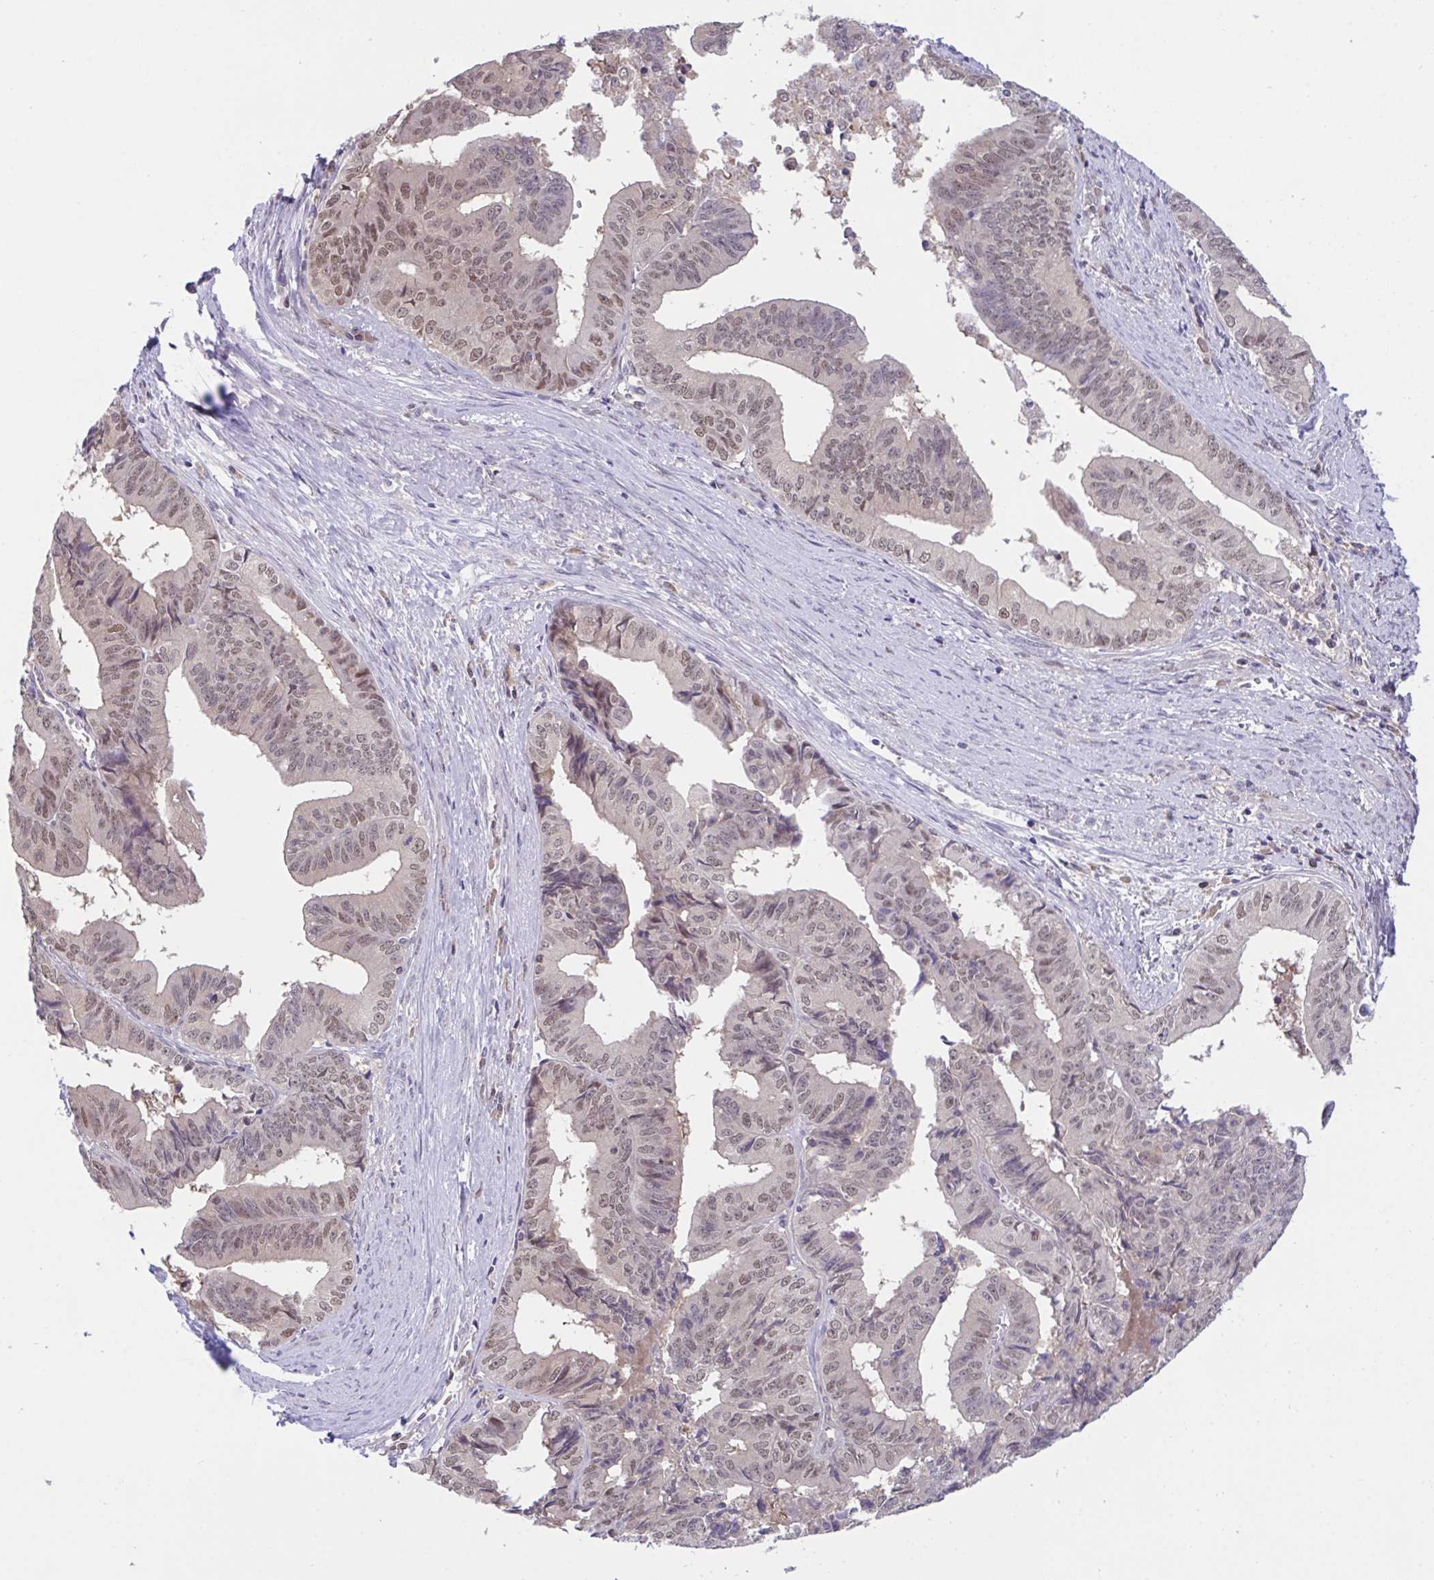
{"staining": {"intensity": "weak", "quantity": "25%-75%", "location": "nuclear"}, "tissue": "endometrial cancer", "cell_type": "Tumor cells", "image_type": "cancer", "snomed": [{"axis": "morphology", "description": "Adenocarcinoma, NOS"}, {"axis": "topography", "description": "Endometrium"}], "caption": "This is an image of immunohistochemistry staining of adenocarcinoma (endometrial), which shows weak staining in the nuclear of tumor cells.", "gene": "ZNF444", "patient": {"sex": "female", "age": 65}}